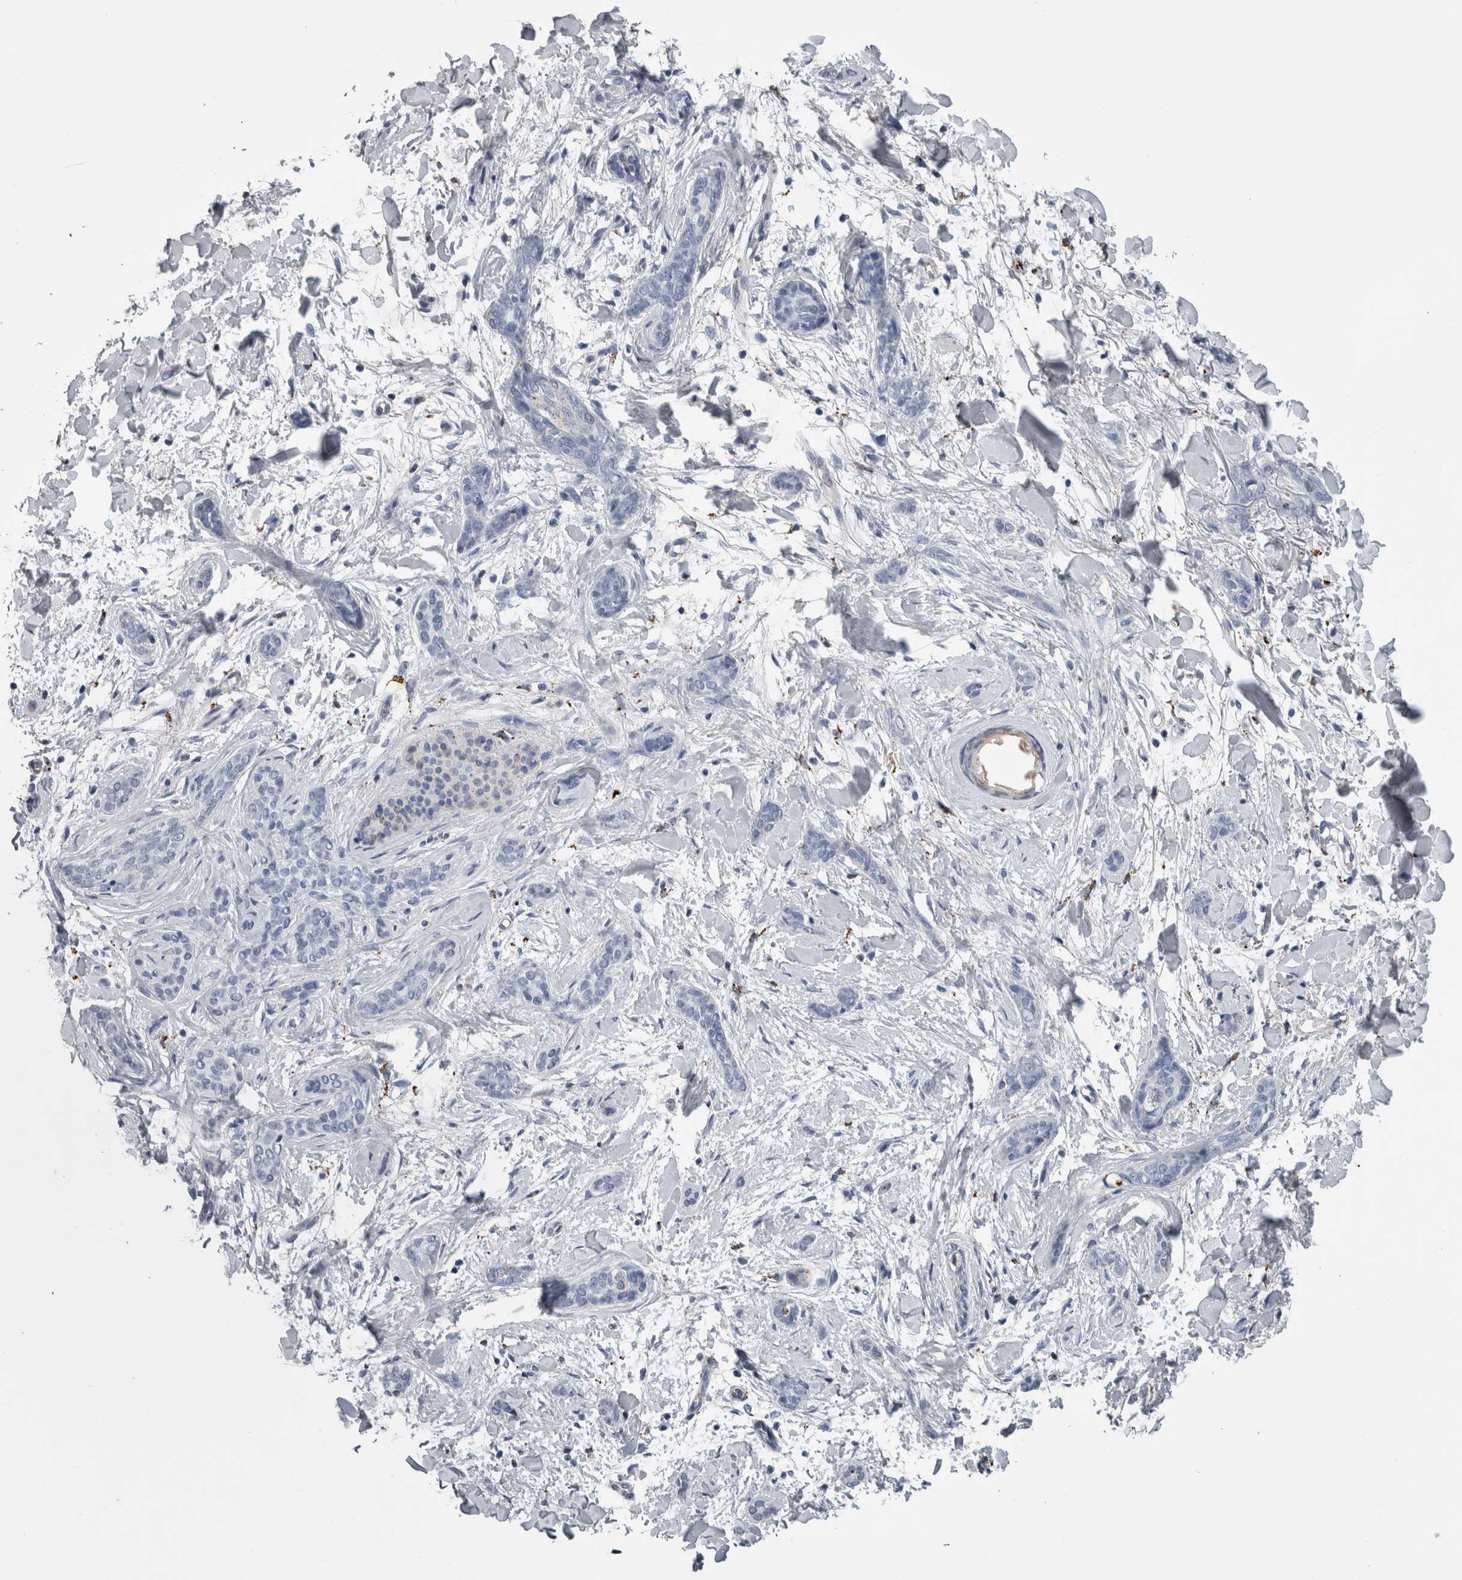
{"staining": {"intensity": "negative", "quantity": "none", "location": "none"}, "tissue": "skin cancer", "cell_type": "Tumor cells", "image_type": "cancer", "snomed": [{"axis": "morphology", "description": "Basal cell carcinoma"}, {"axis": "morphology", "description": "Adnexal tumor, benign"}, {"axis": "topography", "description": "Skin"}], "caption": "DAB immunohistochemical staining of human skin cancer reveals no significant expression in tumor cells. The staining was performed using DAB to visualize the protein expression in brown, while the nuclei were stained in blue with hematoxylin (Magnification: 20x).", "gene": "DPP7", "patient": {"sex": "female", "age": 42}}